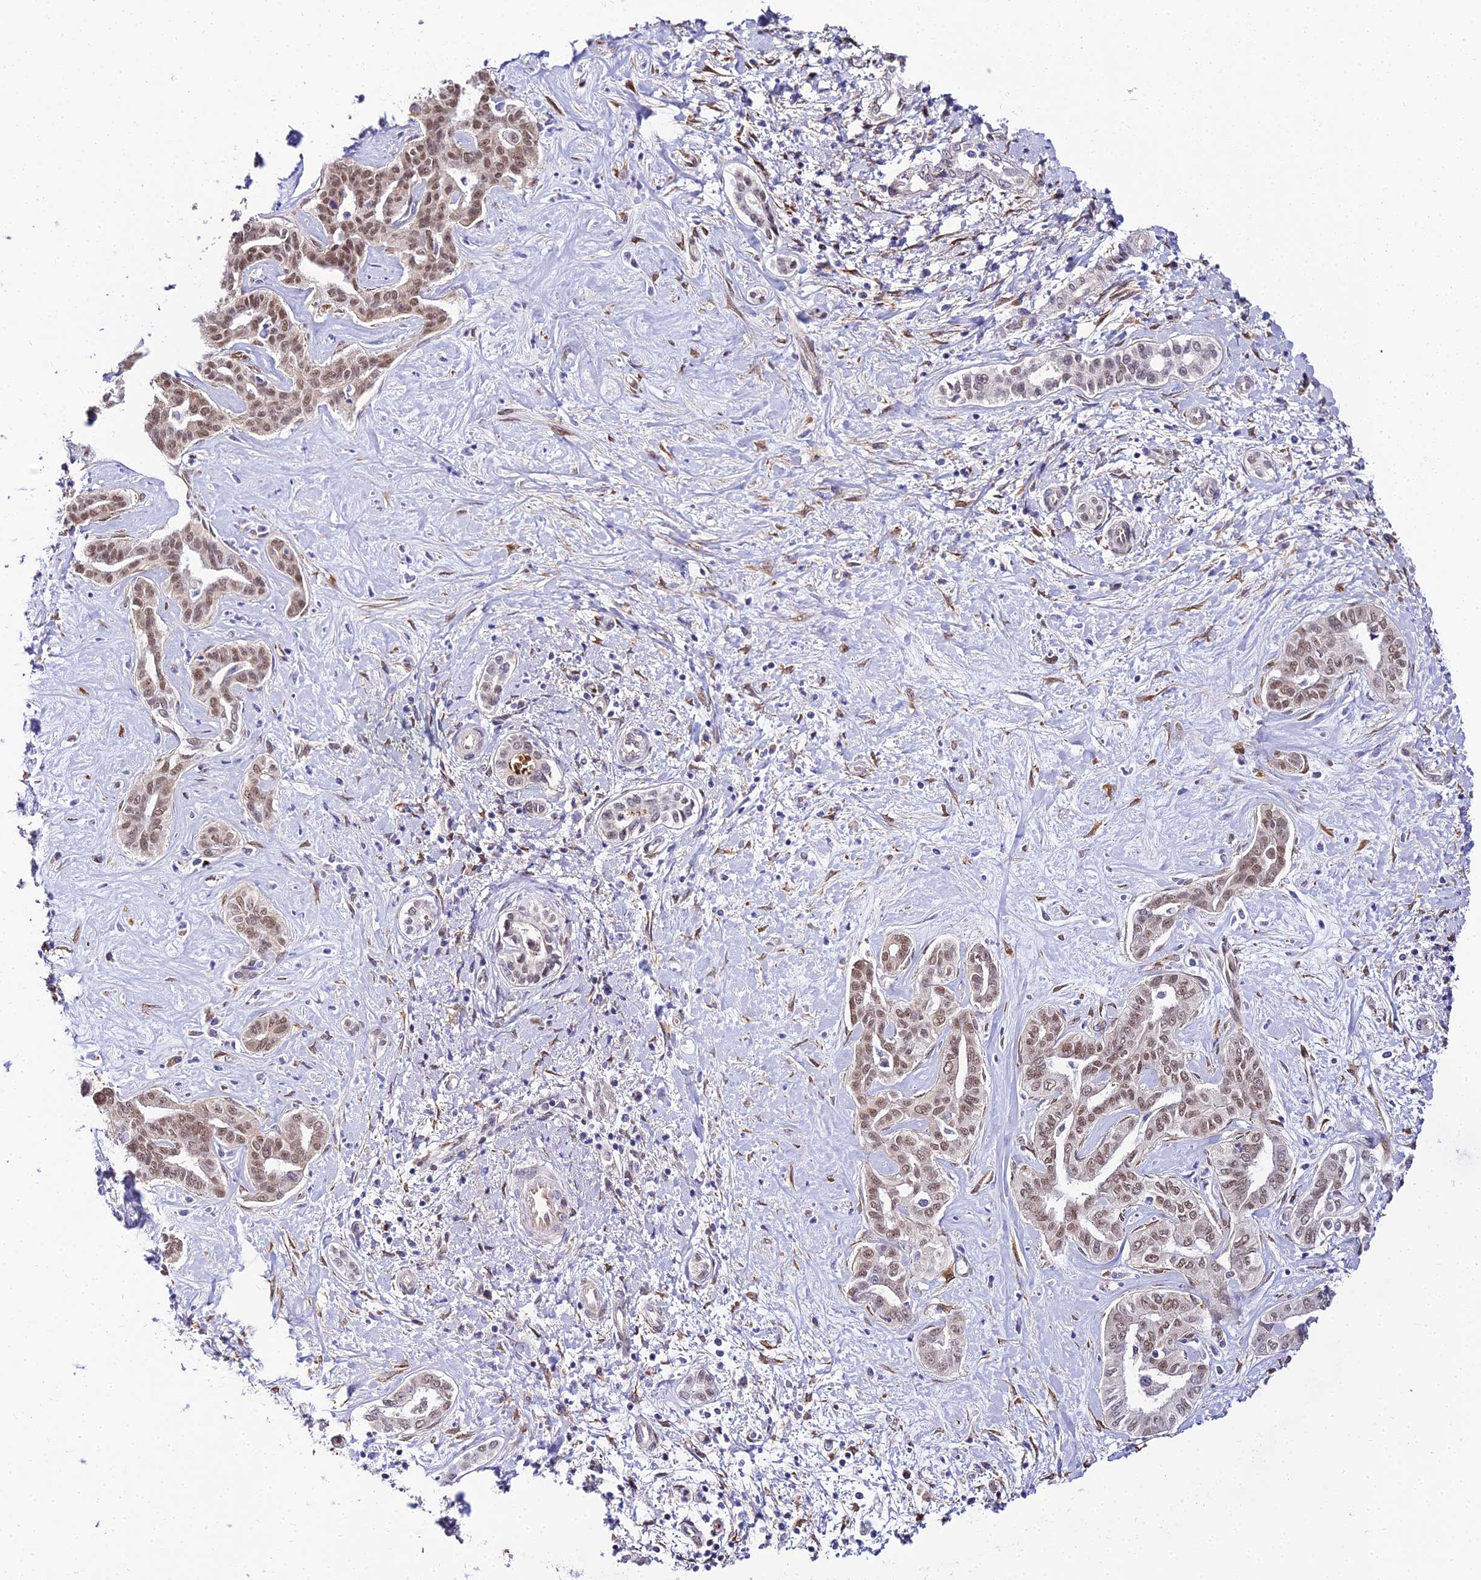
{"staining": {"intensity": "moderate", "quantity": ">75%", "location": "nuclear"}, "tissue": "liver cancer", "cell_type": "Tumor cells", "image_type": "cancer", "snomed": [{"axis": "morphology", "description": "Cholangiocarcinoma"}, {"axis": "topography", "description": "Liver"}], "caption": "Immunohistochemical staining of liver cancer (cholangiocarcinoma) shows medium levels of moderate nuclear protein positivity in about >75% of tumor cells.", "gene": "BCL9", "patient": {"sex": "female", "age": 77}}